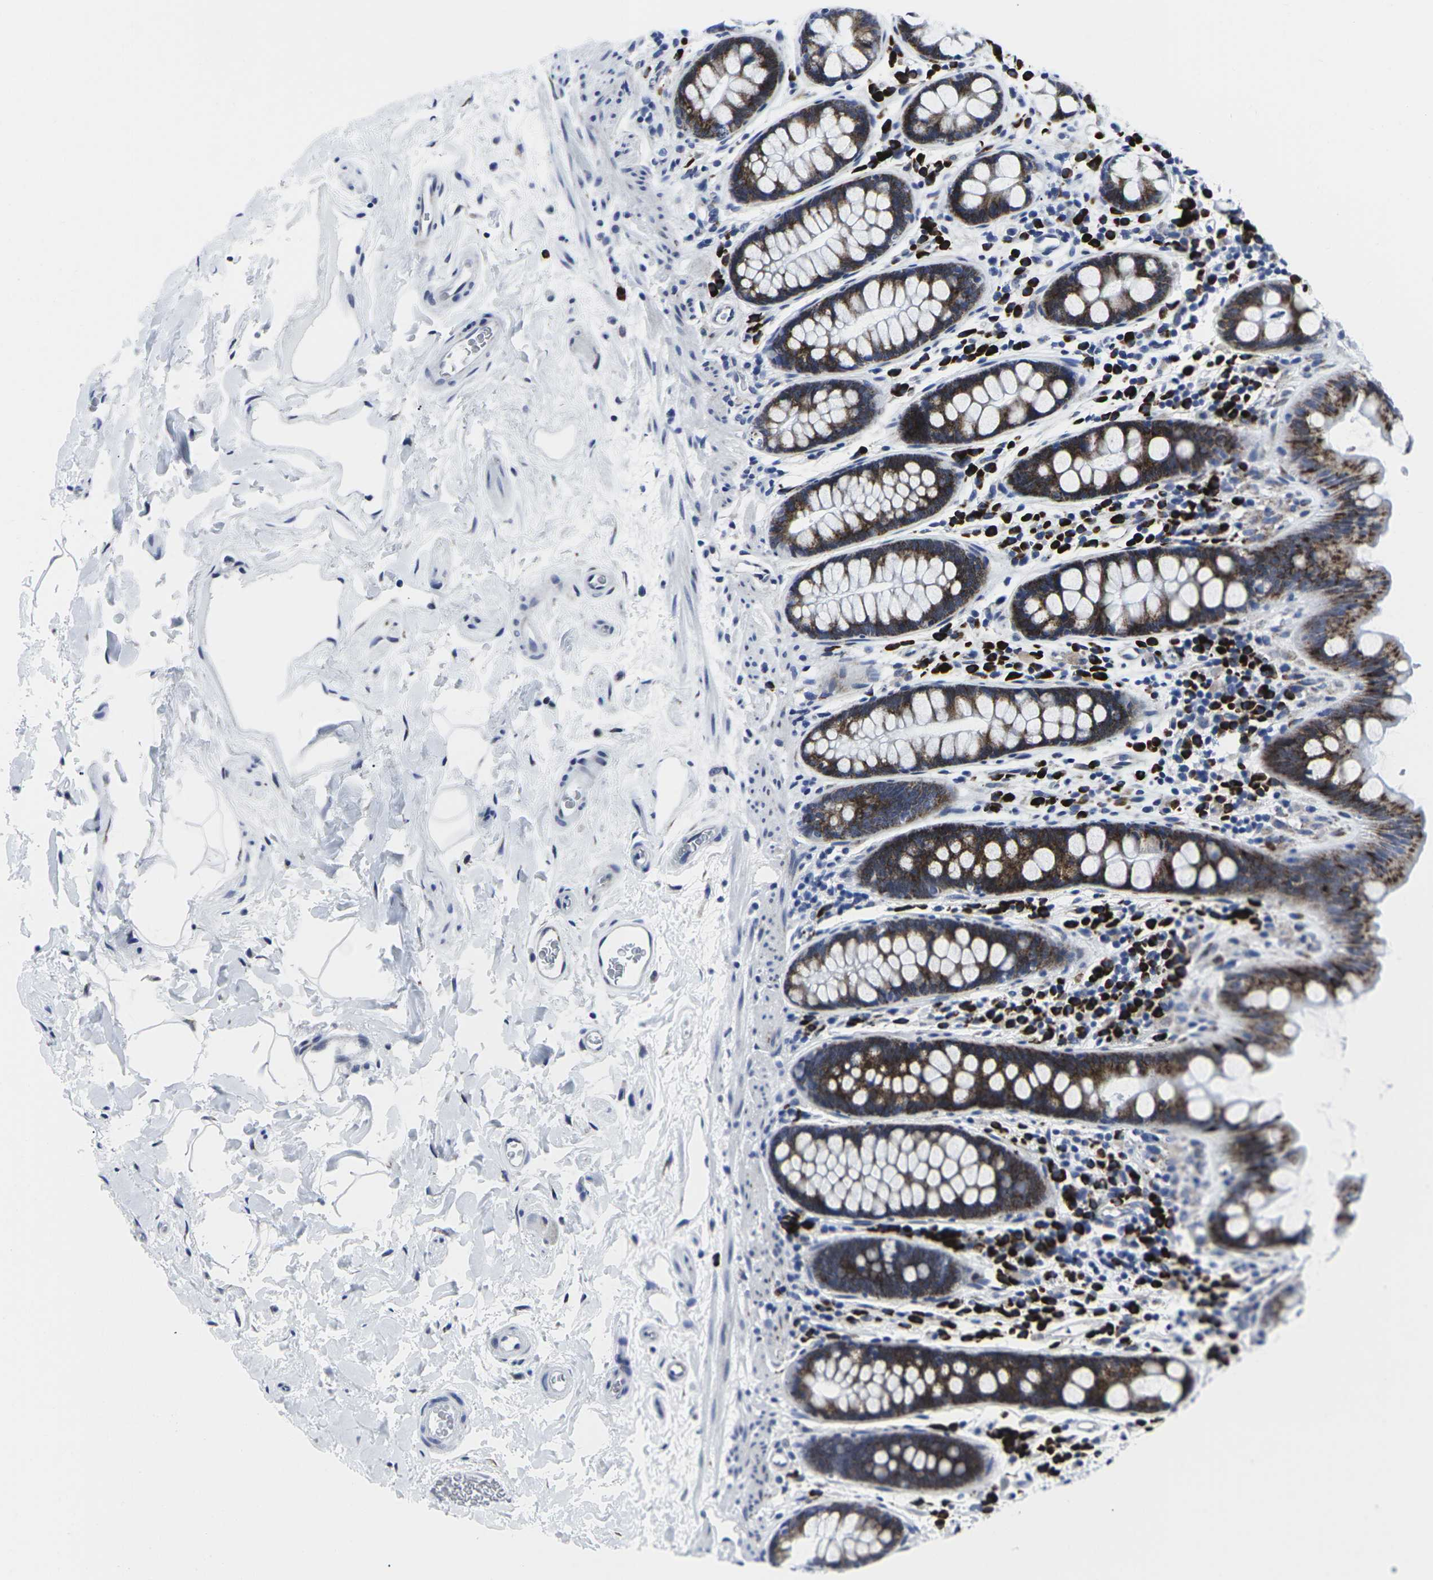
{"staining": {"intensity": "negative", "quantity": "none", "location": "none"}, "tissue": "colon", "cell_type": "Endothelial cells", "image_type": "normal", "snomed": [{"axis": "morphology", "description": "Normal tissue, NOS"}, {"axis": "topography", "description": "Colon"}], "caption": "This image is of unremarkable colon stained with IHC to label a protein in brown with the nuclei are counter-stained blue. There is no staining in endothelial cells. (DAB IHC, high magnification).", "gene": "RPN1", "patient": {"sex": "female", "age": 80}}